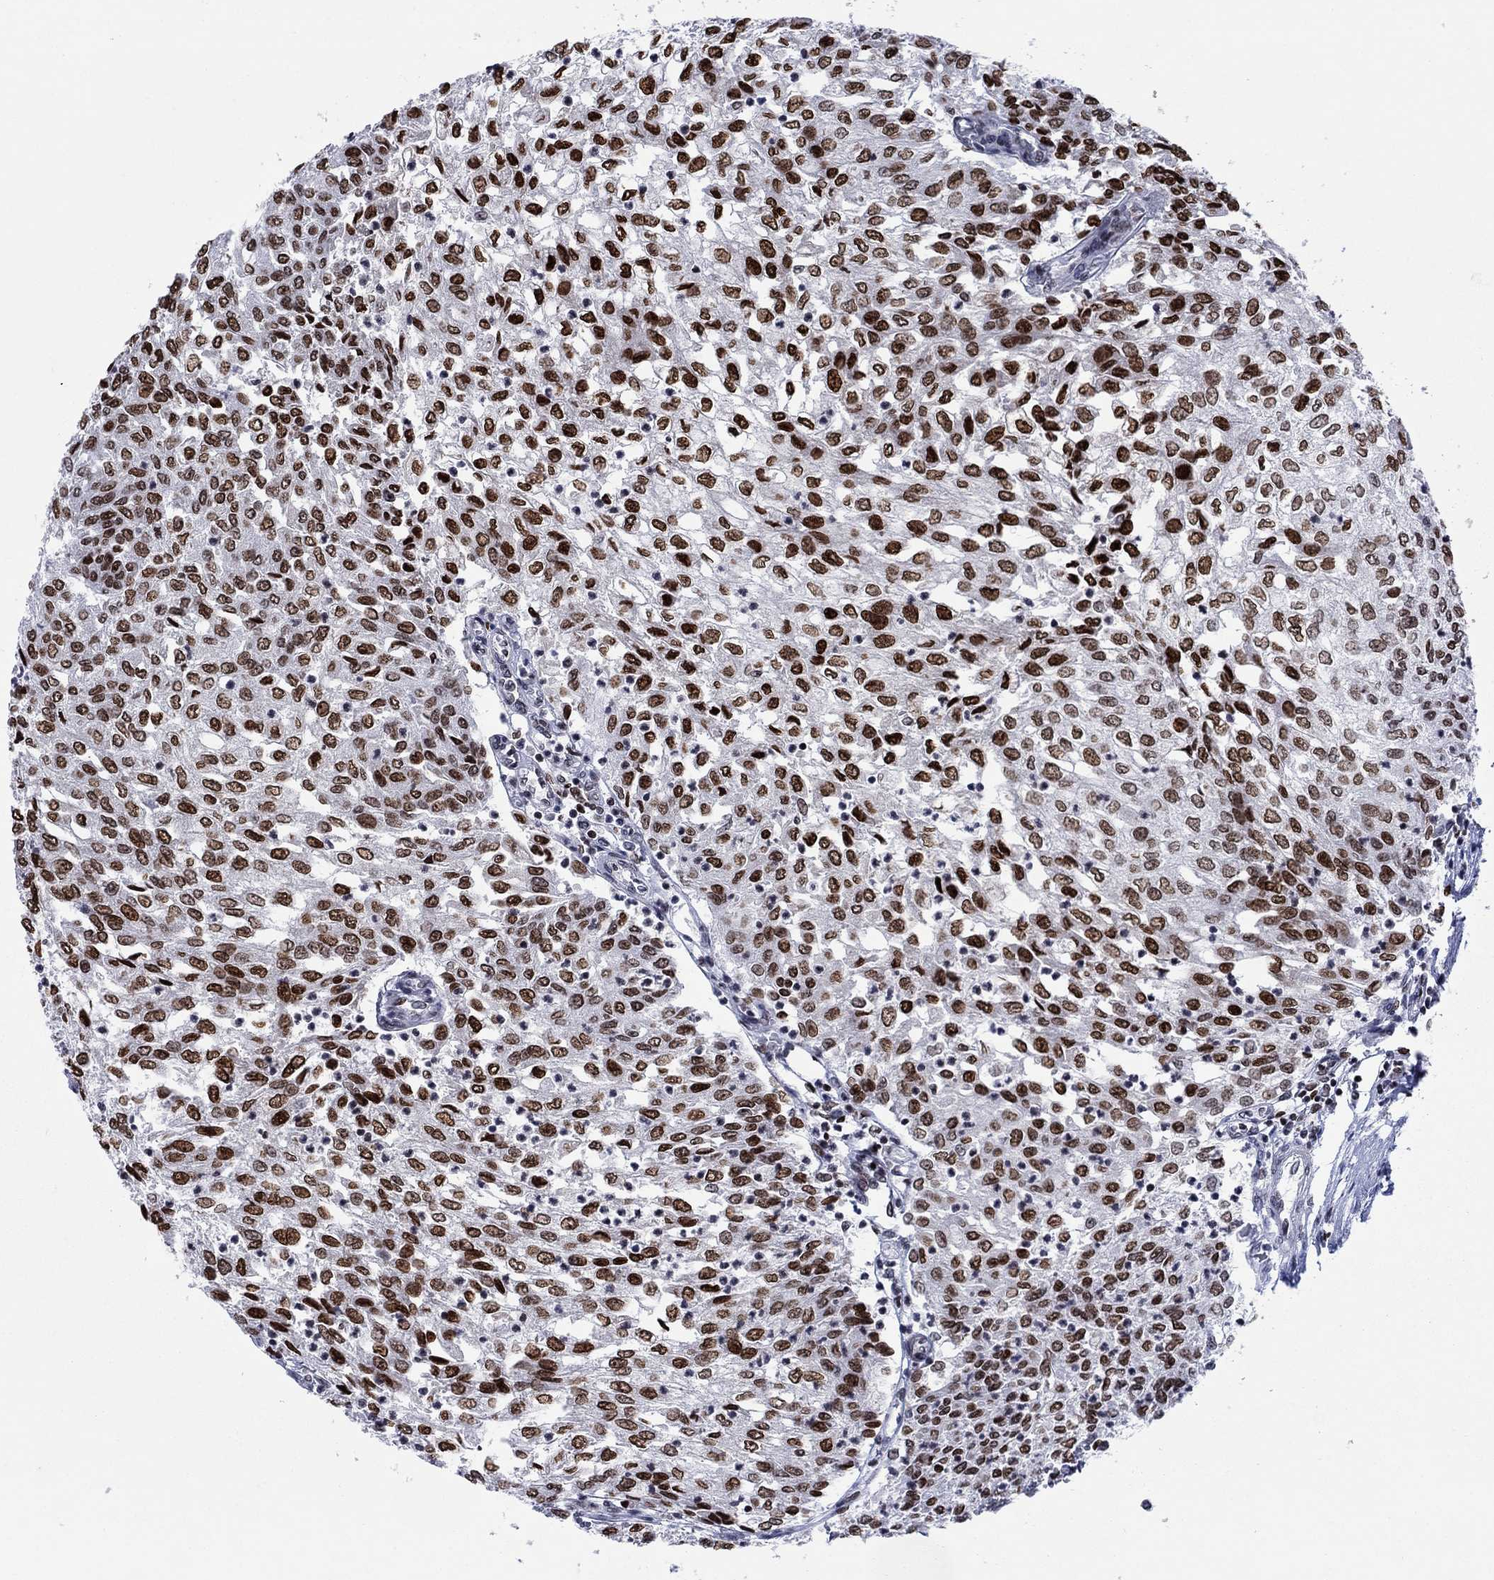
{"staining": {"intensity": "strong", "quantity": "25%-75%", "location": "nuclear"}, "tissue": "urothelial cancer", "cell_type": "Tumor cells", "image_type": "cancer", "snomed": [{"axis": "morphology", "description": "Urothelial carcinoma, Low grade"}, {"axis": "topography", "description": "Urinary bladder"}], "caption": "Immunohistochemical staining of human urothelial carcinoma (low-grade) demonstrates strong nuclear protein staining in approximately 25%-75% of tumor cells.", "gene": "HMGA1", "patient": {"sex": "male", "age": 78}}